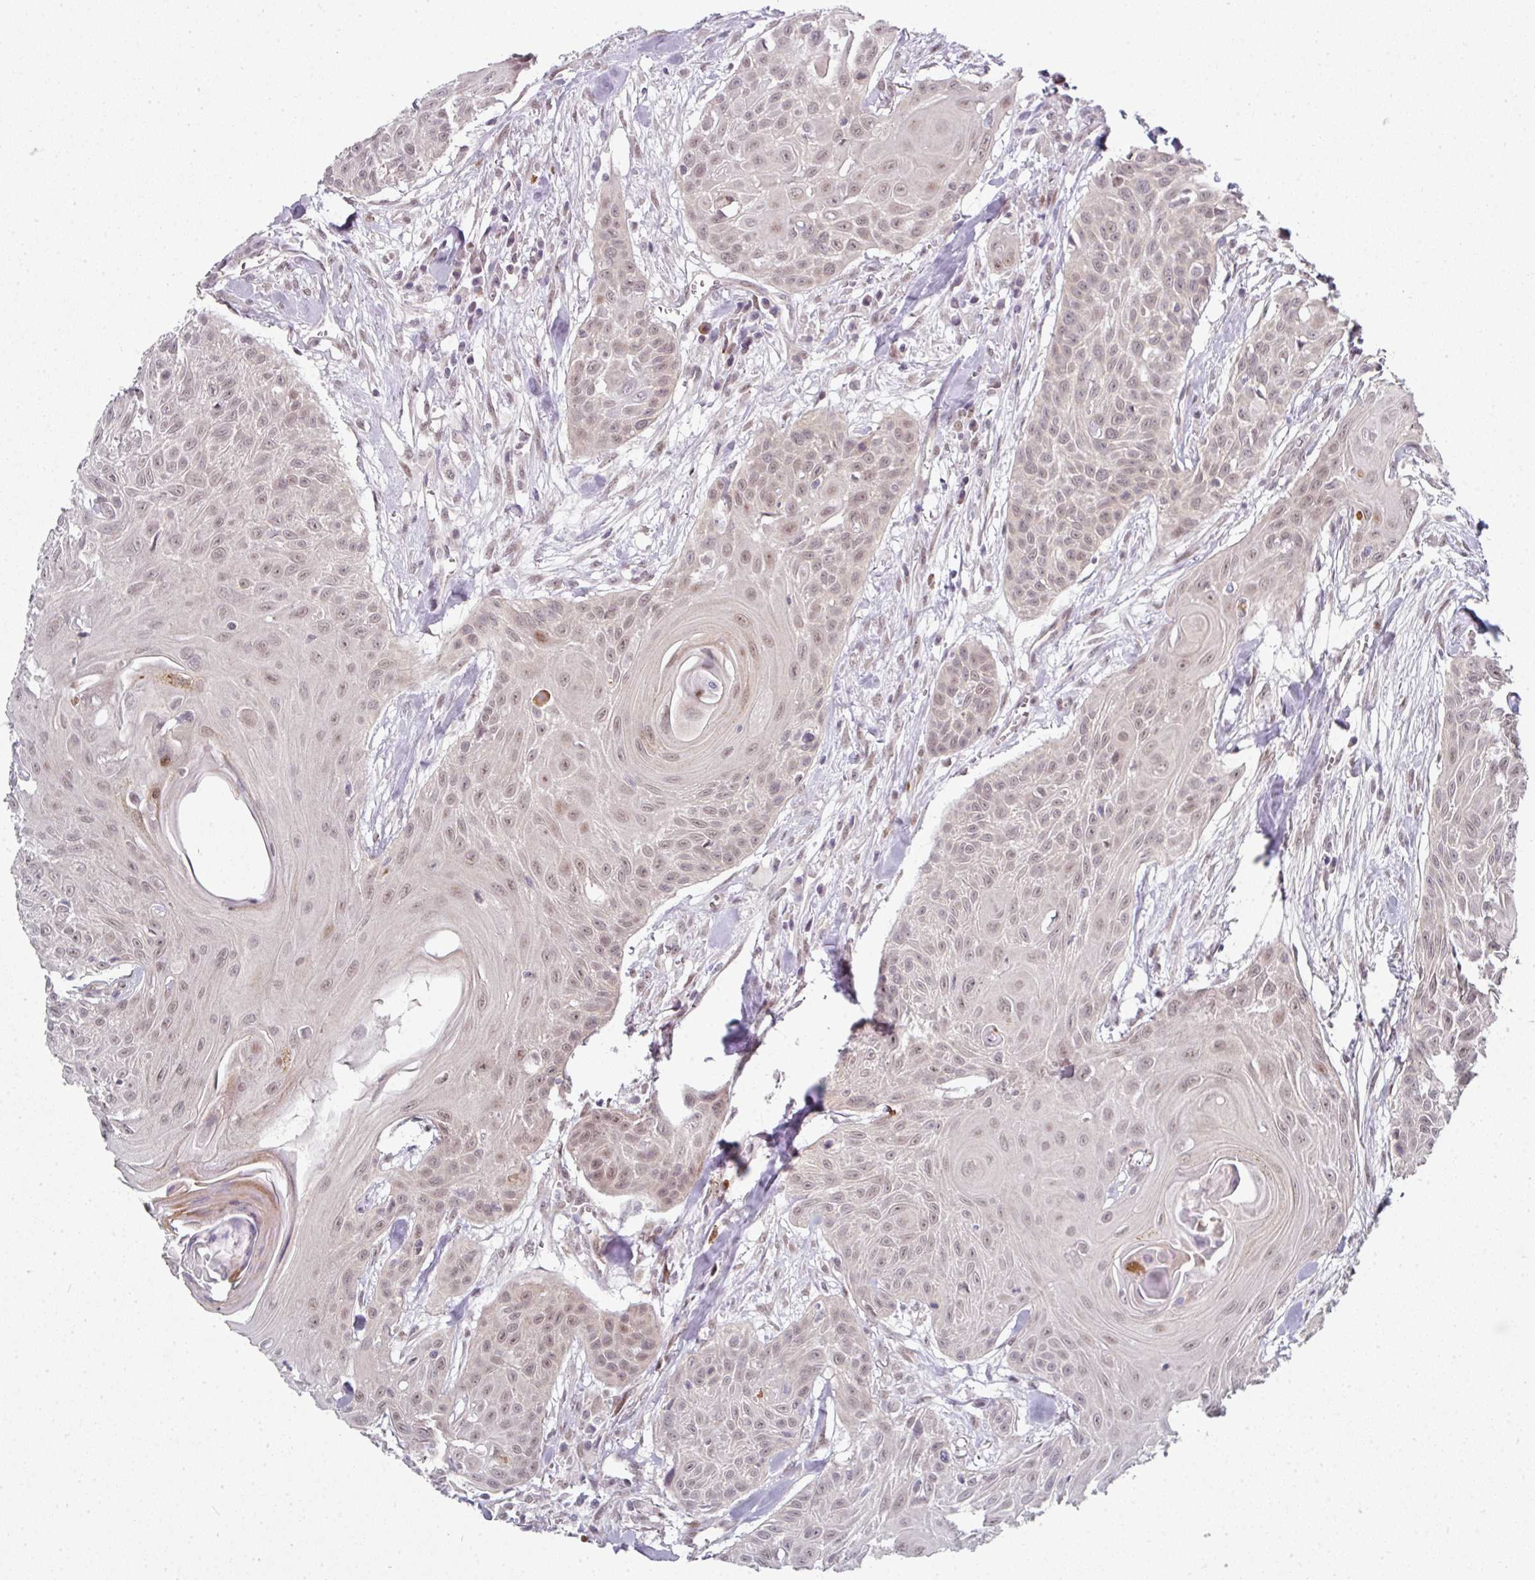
{"staining": {"intensity": "weak", "quantity": ">75%", "location": "nuclear"}, "tissue": "head and neck cancer", "cell_type": "Tumor cells", "image_type": "cancer", "snomed": [{"axis": "morphology", "description": "Squamous cell carcinoma, NOS"}, {"axis": "topography", "description": "Lymph node"}, {"axis": "topography", "description": "Salivary gland"}, {"axis": "topography", "description": "Head-Neck"}], "caption": "Protein expression analysis of human squamous cell carcinoma (head and neck) reveals weak nuclear positivity in approximately >75% of tumor cells.", "gene": "TMCC1", "patient": {"sex": "female", "age": 74}}